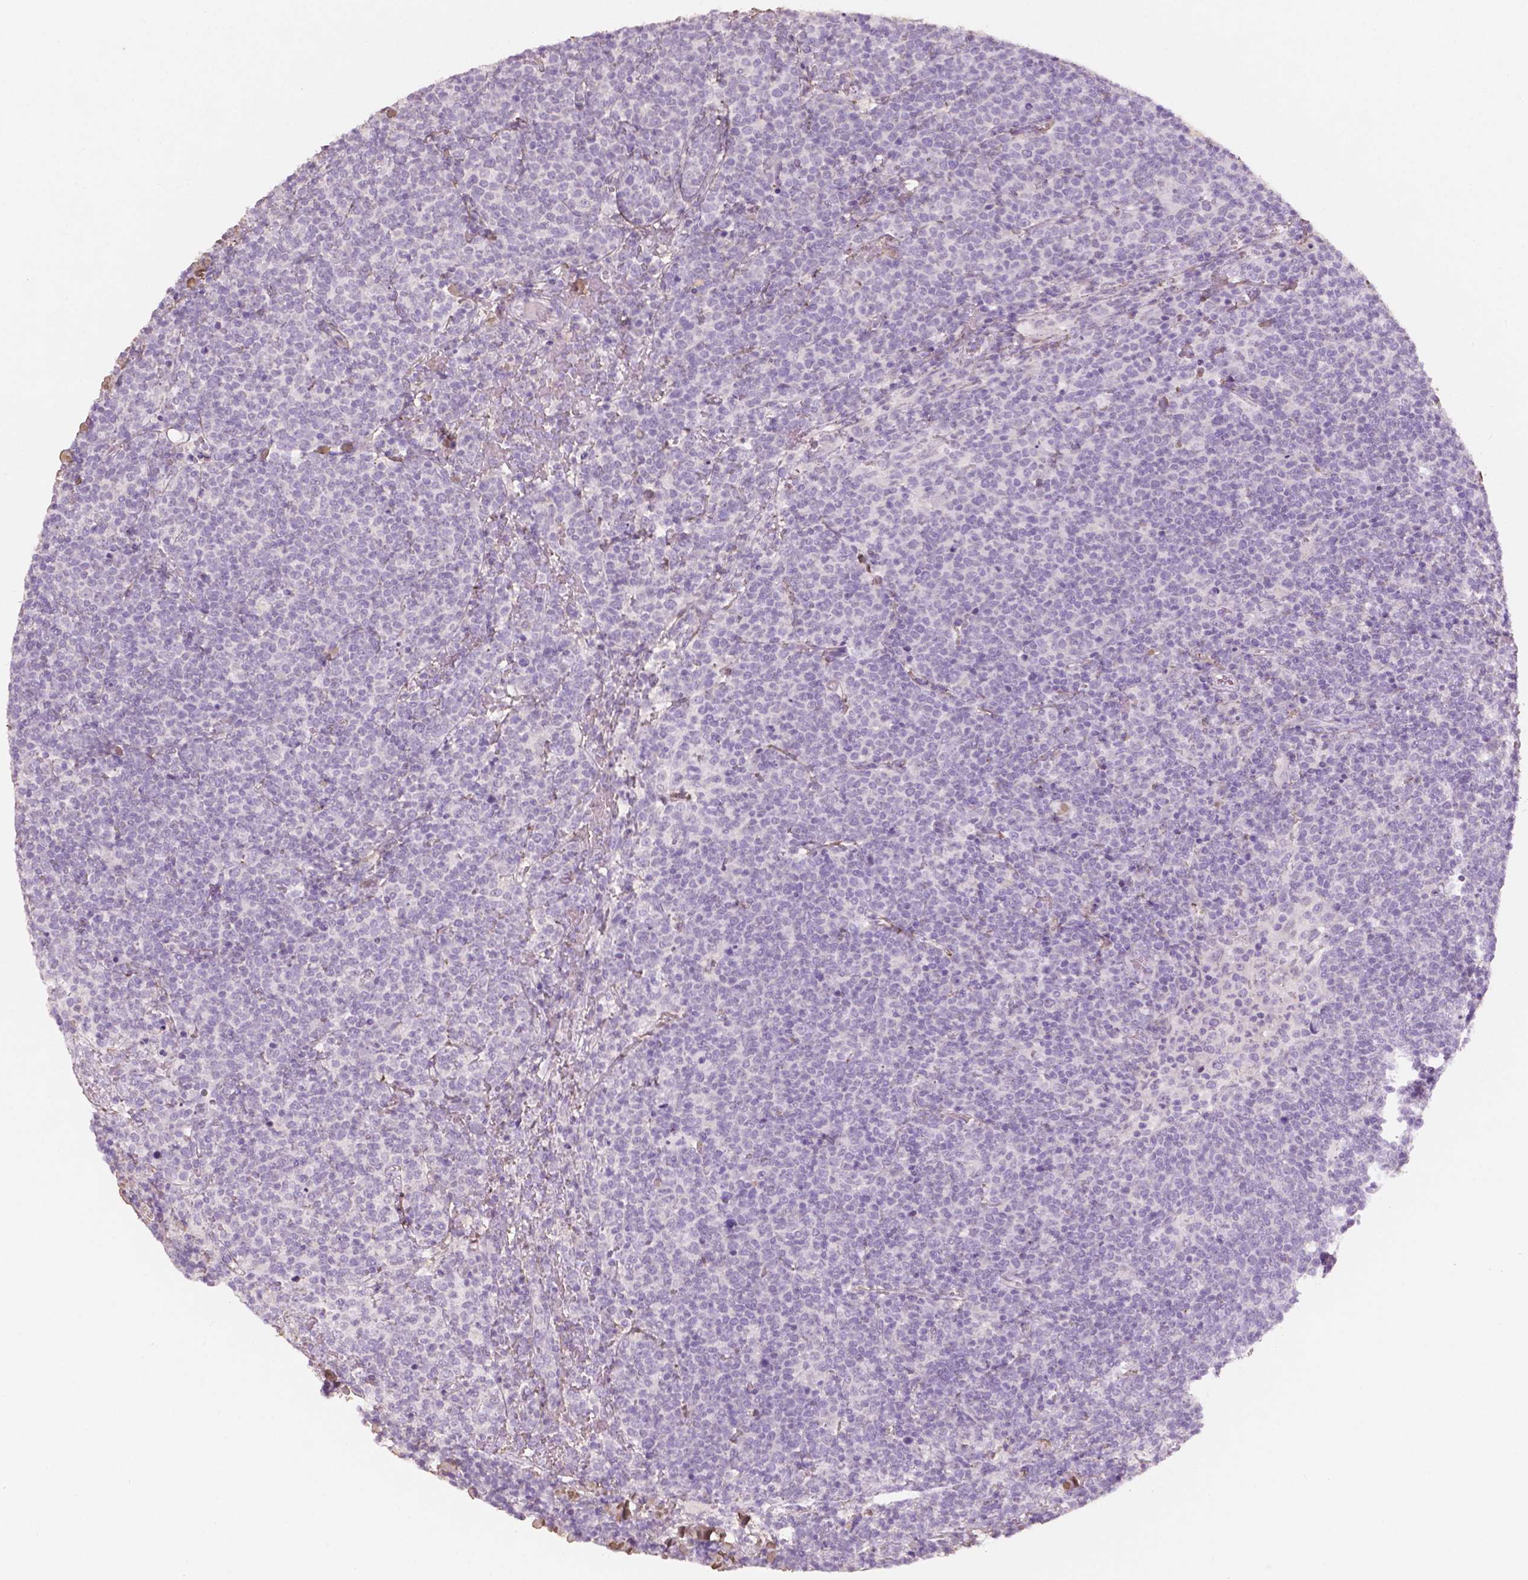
{"staining": {"intensity": "negative", "quantity": "none", "location": "none"}, "tissue": "lymphoma", "cell_type": "Tumor cells", "image_type": "cancer", "snomed": [{"axis": "morphology", "description": "Malignant lymphoma, non-Hodgkin's type, High grade"}, {"axis": "topography", "description": "Lymph node"}], "caption": "IHC of human lymphoma demonstrates no expression in tumor cells. (Stains: DAB immunohistochemistry with hematoxylin counter stain, Microscopy: brightfield microscopy at high magnification).", "gene": "DLG2", "patient": {"sex": "male", "age": 61}}